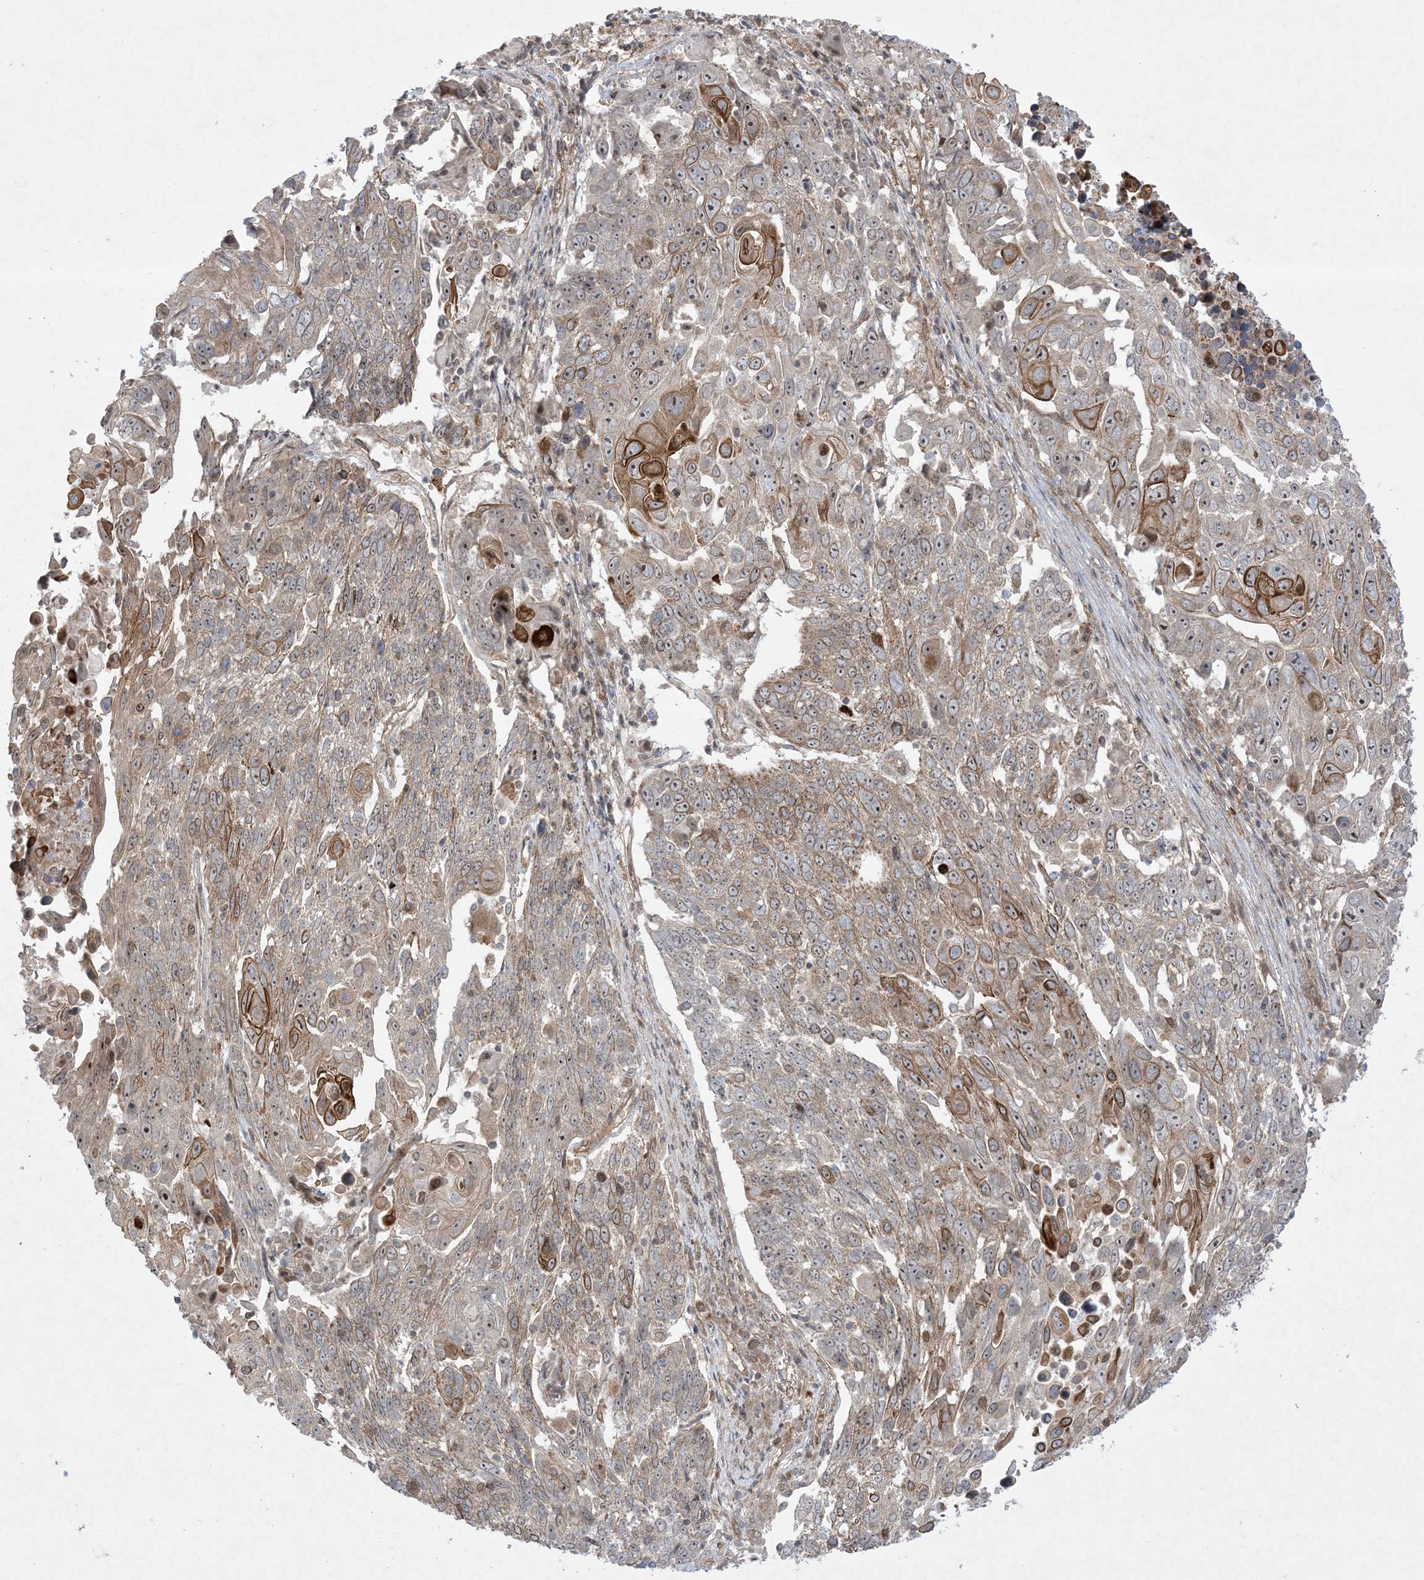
{"staining": {"intensity": "moderate", "quantity": "25%-75%", "location": "cytoplasmic/membranous,nuclear"}, "tissue": "lung cancer", "cell_type": "Tumor cells", "image_type": "cancer", "snomed": [{"axis": "morphology", "description": "Squamous cell carcinoma, NOS"}, {"axis": "topography", "description": "Lung"}], "caption": "Lung squamous cell carcinoma was stained to show a protein in brown. There is medium levels of moderate cytoplasmic/membranous and nuclear expression in approximately 25%-75% of tumor cells.", "gene": "SOGA3", "patient": {"sex": "male", "age": 66}}